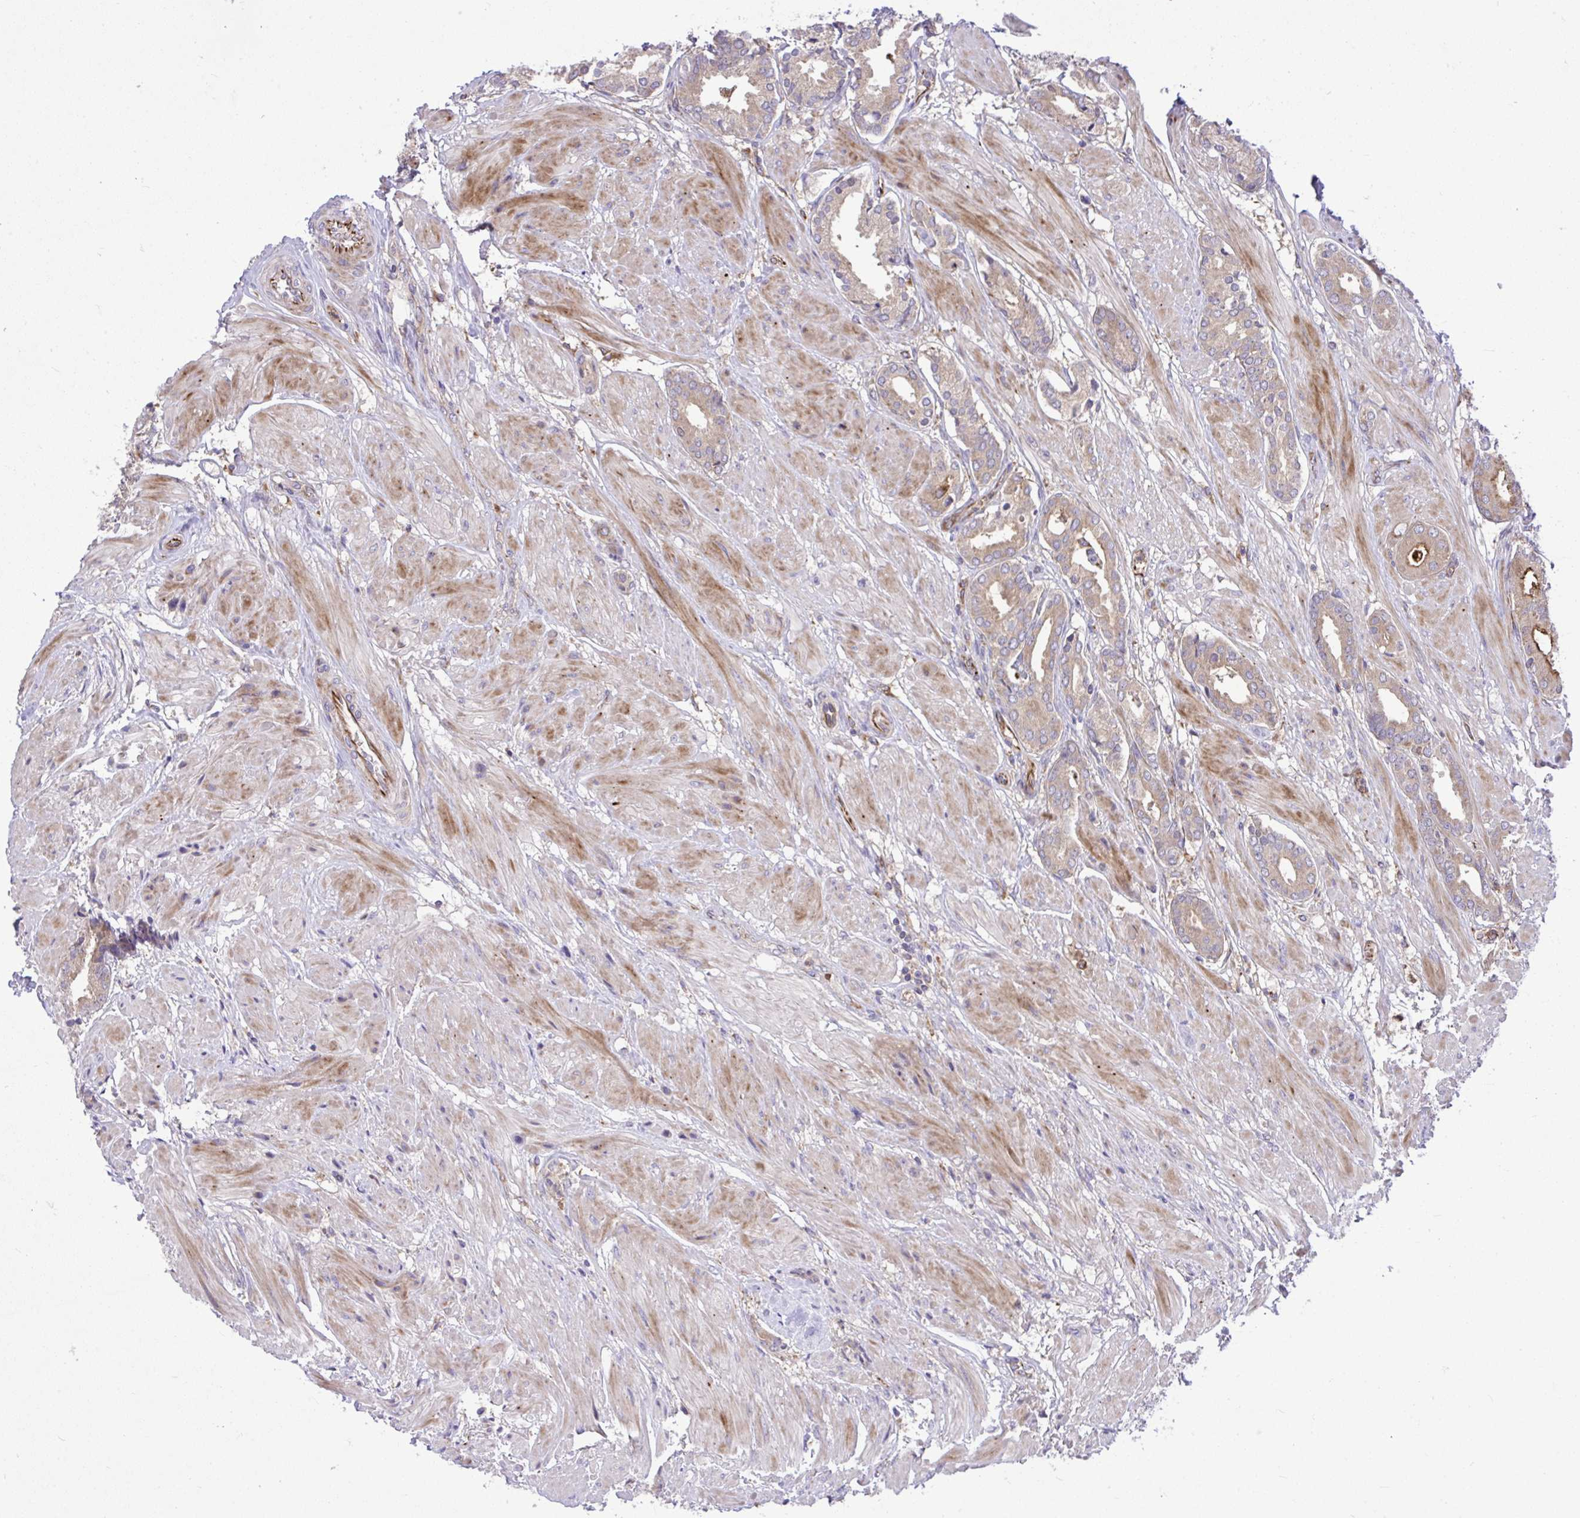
{"staining": {"intensity": "weak", "quantity": "25%-75%", "location": "cytoplasmic/membranous"}, "tissue": "prostate cancer", "cell_type": "Tumor cells", "image_type": "cancer", "snomed": [{"axis": "morphology", "description": "Adenocarcinoma, High grade"}, {"axis": "topography", "description": "Prostate"}], "caption": "Immunohistochemical staining of prostate cancer (high-grade adenocarcinoma) reveals weak cytoplasmic/membranous protein staining in about 25%-75% of tumor cells.", "gene": "PAIP2", "patient": {"sex": "male", "age": 56}}